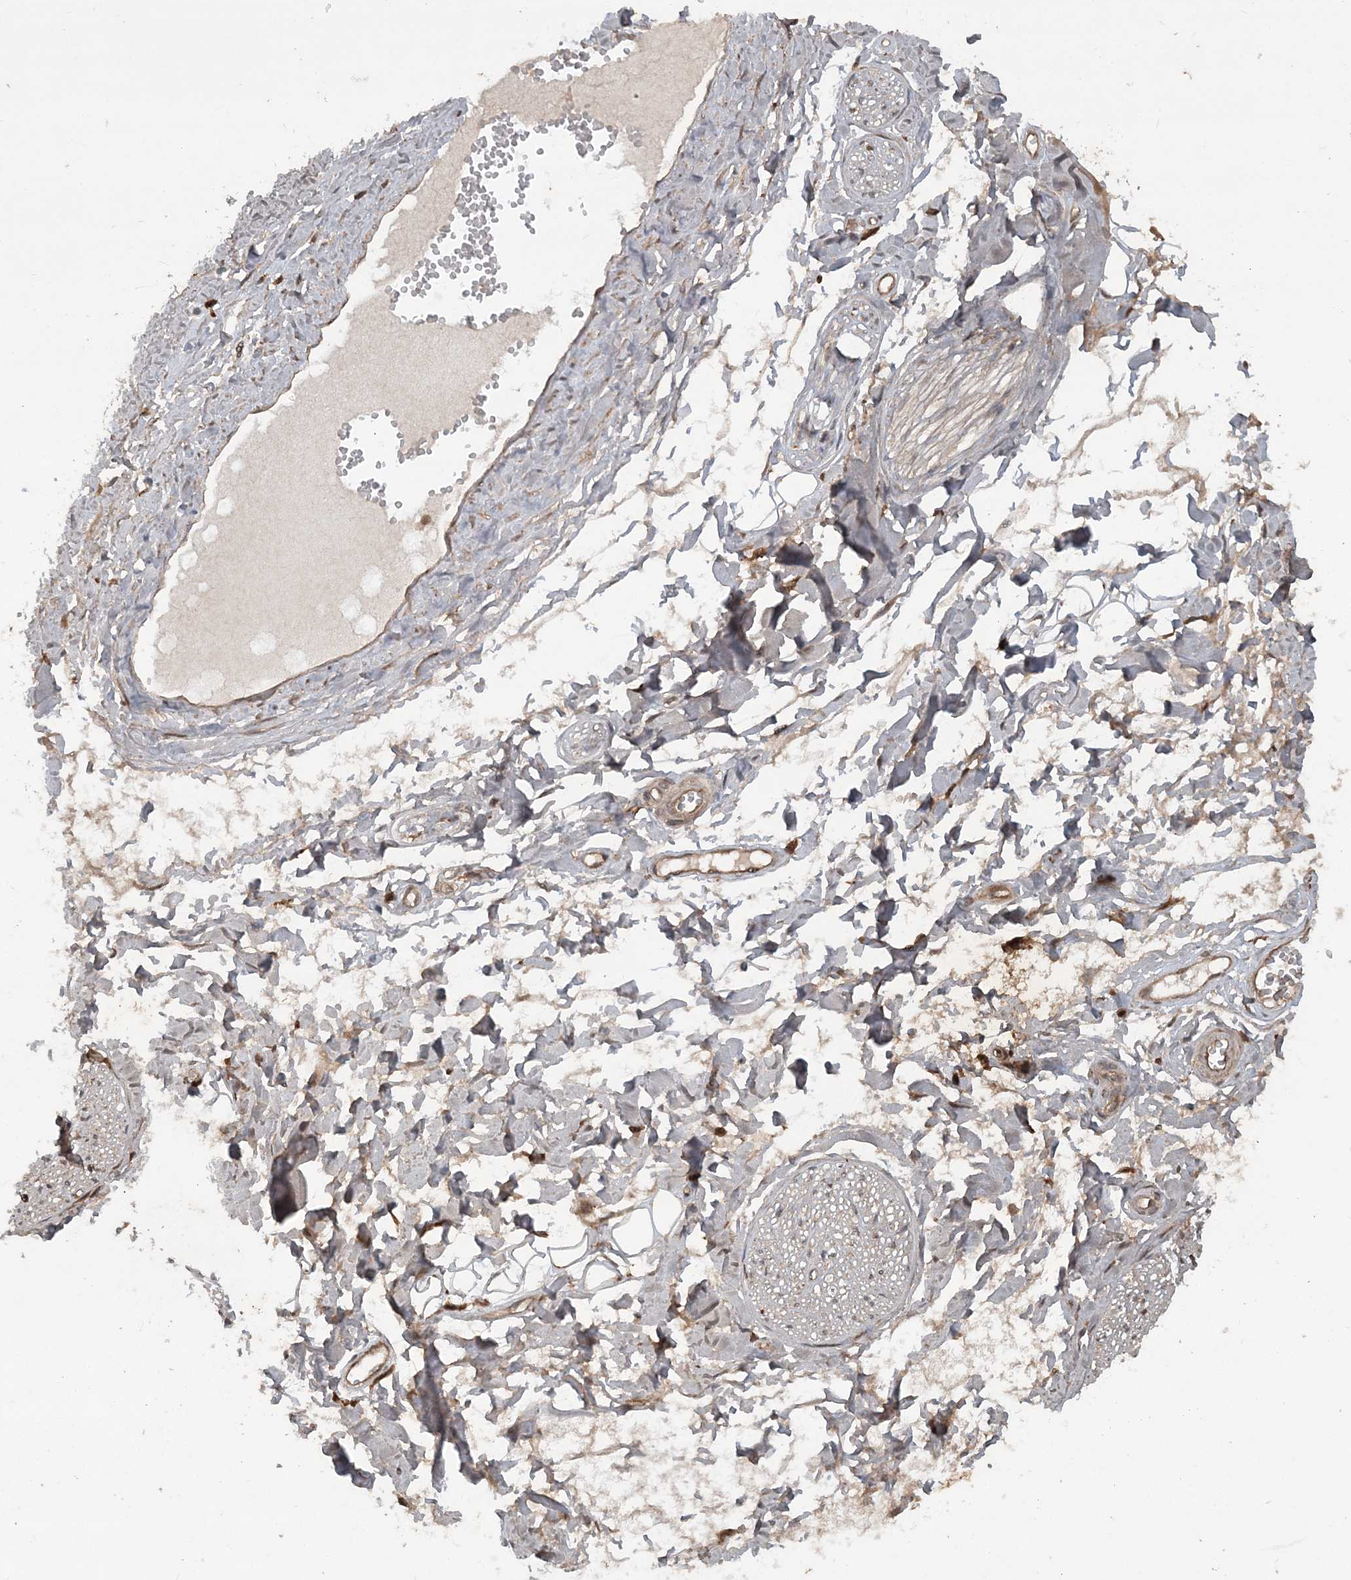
{"staining": {"intensity": "negative", "quantity": "none", "location": "none"}, "tissue": "adipose tissue", "cell_type": "Adipocytes", "image_type": "normal", "snomed": [{"axis": "morphology", "description": "Normal tissue, NOS"}, {"axis": "morphology", "description": "Inflammation, NOS"}, {"axis": "topography", "description": "Salivary gland"}, {"axis": "topography", "description": "Peripheral nerve tissue"}], "caption": "Adipocytes are negative for protein expression in benign human adipose tissue. (Brightfield microscopy of DAB IHC at high magnification).", "gene": "LACC1", "patient": {"sex": "female", "age": 75}}